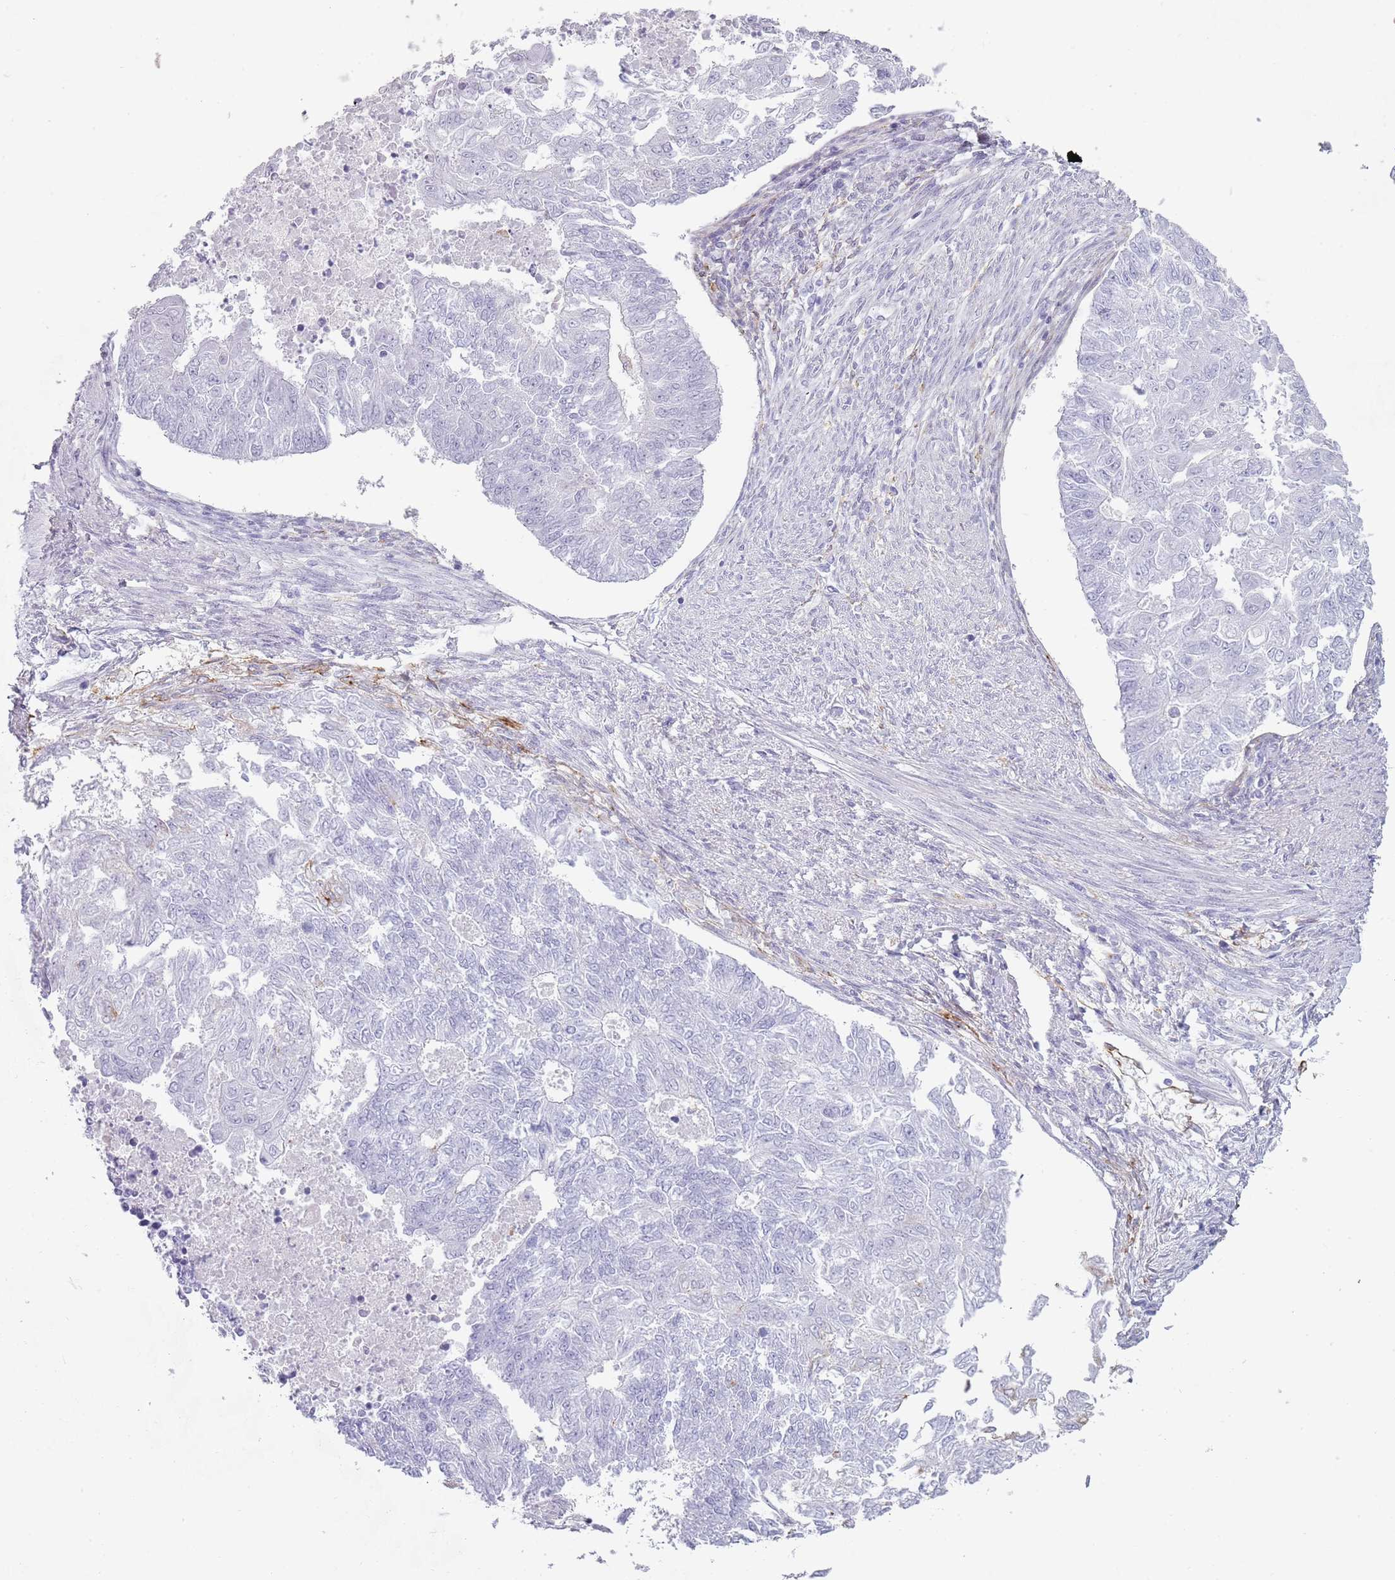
{"staining": {"intensity": "negative", "quantity": "none", "location": "none"}, "tissue": "endometrial cancer", "cell_type": "Tumor cells", "image_type": "cancer", "snomed": [{"axis": "morphology", "description": "Adenocarcinoma, NOS"}, {"axis": "topography", "description": "Endometrium"}], "caption": "Tumor cells are negative for protein expression in human endometrial adenocarcinoma.", "gene": "COLEC12", "patient": {"sex": "female", "age": 32}}